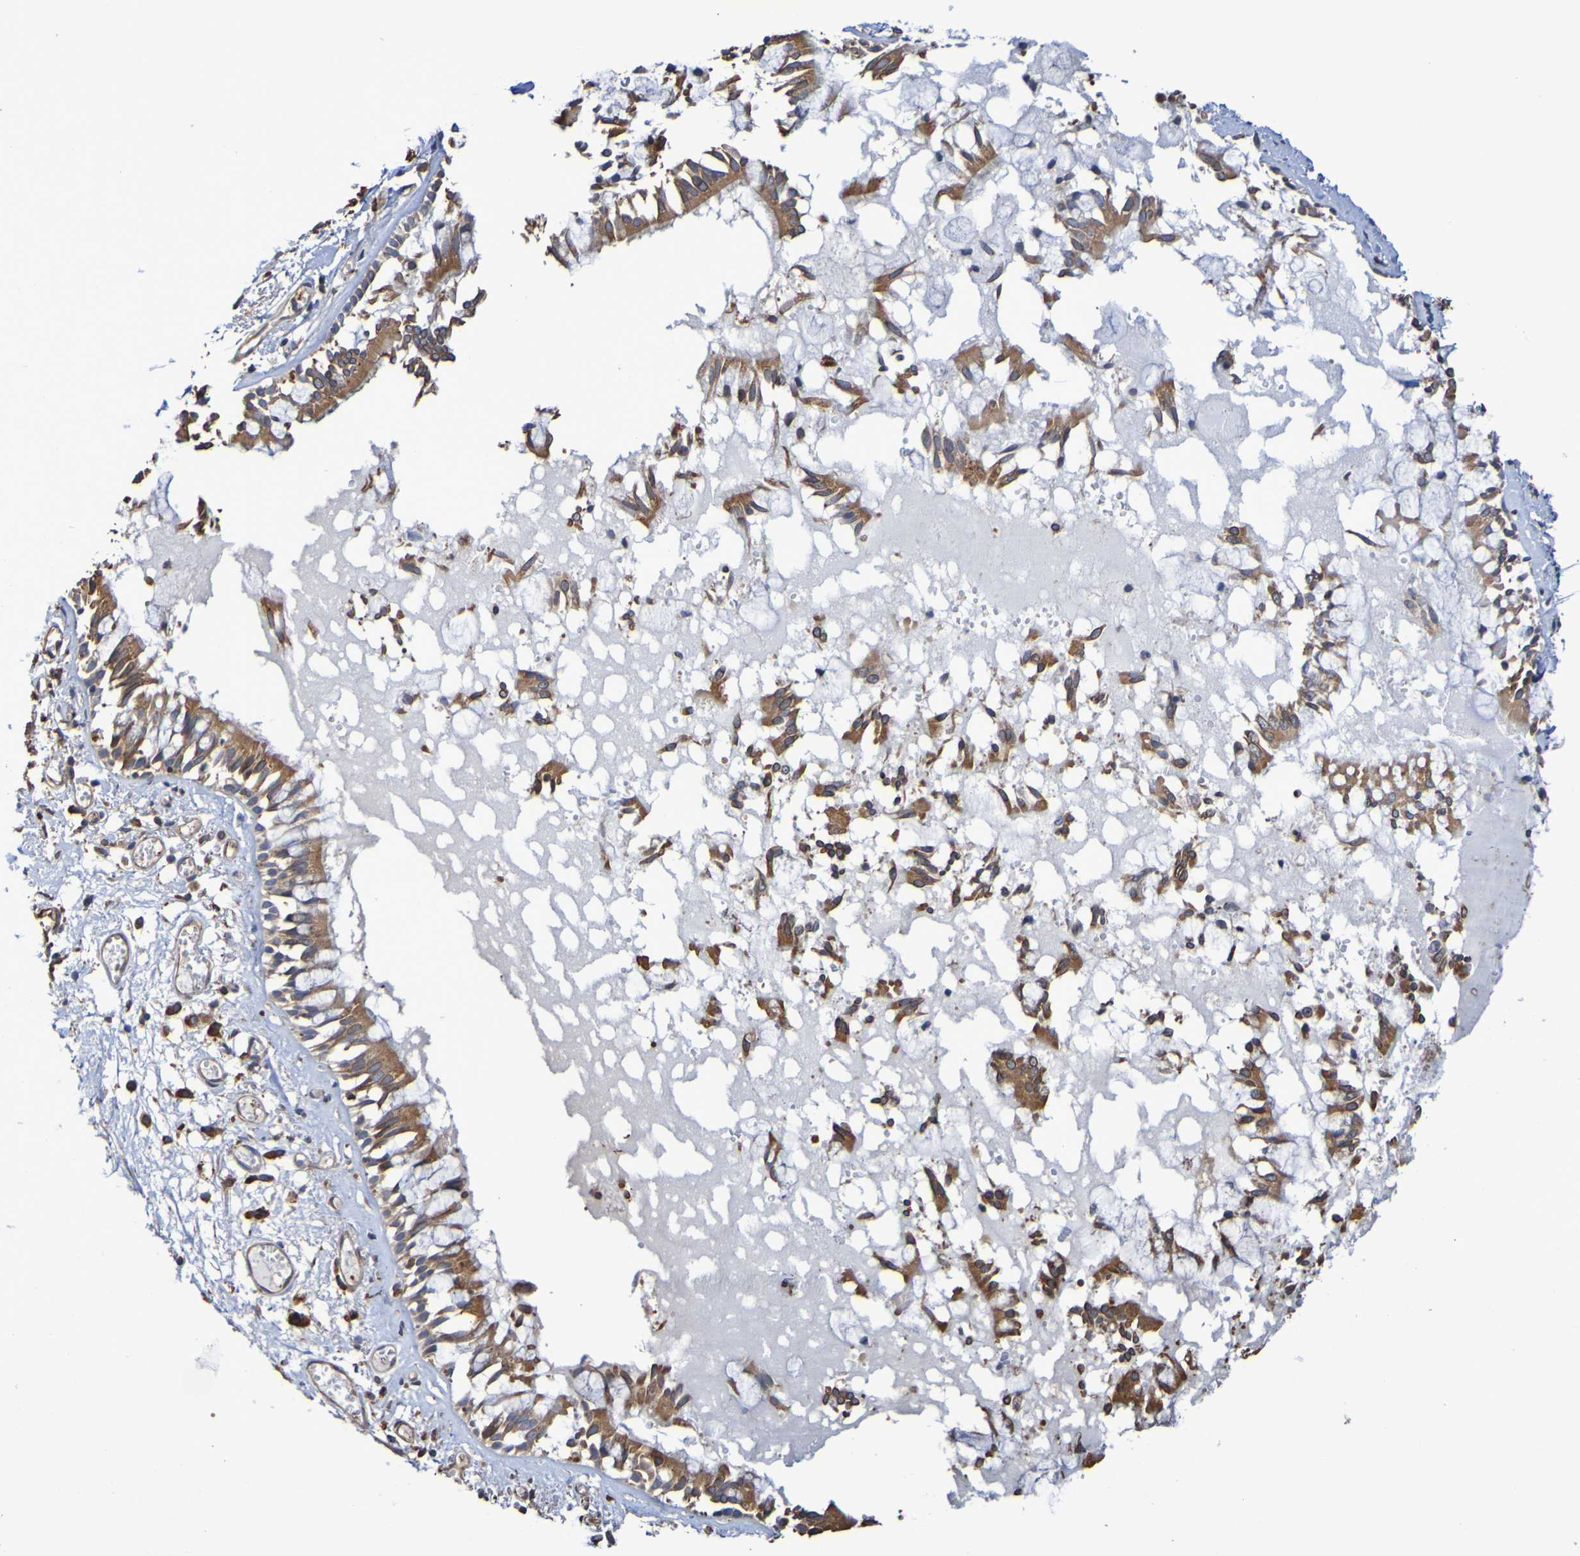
{"staining": {"intensity": "moderate", "quantity": ">75%", "location": "cytoplasmic/membranous"}, "tissue": "bronchus", "cell_type": "Respiratory epithelial cells", "image_type": "normal", "snomed": [{"axis": "morphology", "description": "Normal tissue, NOS"}, {"axis": "morphology", "description": "Inflammation, NOS"}, {"axis": "topography", "description": "Cartilage tissue"}, {"axis": "topography", "description": "Lung"}], "caption": "A histopathology image of bronchus stained for a protein demonstrates moderate cytoplasmic/membranous brown staining in respiratory epithelial cells. Immunohistochemistry stains the protein of interest in brown and the nuclei are stained blue.", "gene": "RAB11A", "patient": {"sex": "male", "age": 71}}